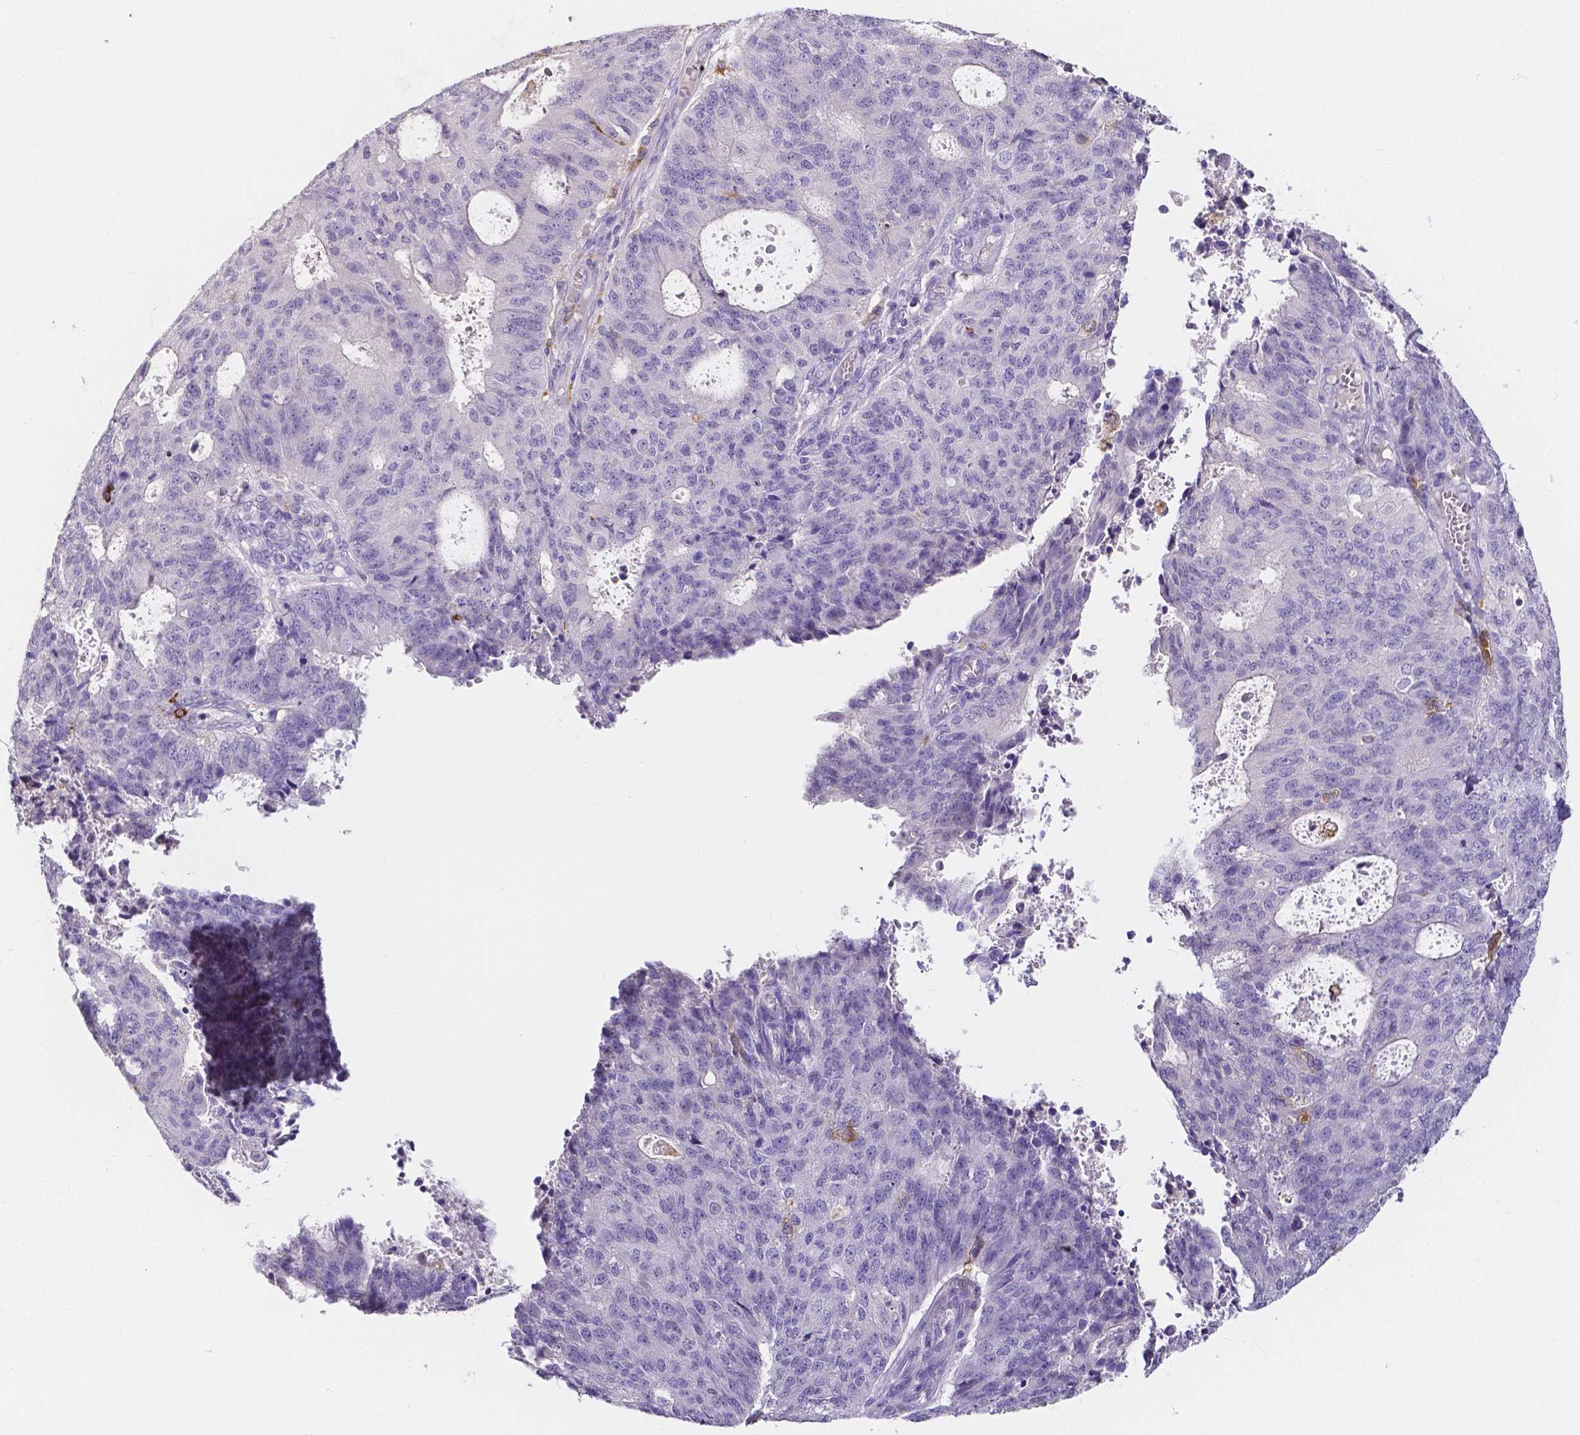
{"staining": {"intensity": "negative", "quantity": "none", "location": "none"}, "tissue": "endometrial cancer", "cell_type": "Tumor cells", "image_type": "cancer", "snomed": [{"axis": "morphology", "description": "Adenocarcinoma, NOS"}, {"axis": "topography", "description": "Endometrium"}], "caption": "A micrograph of adenocarcinoma (endometrial) stained for a protein reveals no brown staining in tumor cells. Nuclei are stained in blue.", "gene": "ACP5", "patient": {"sex": "female", "age": 82}}